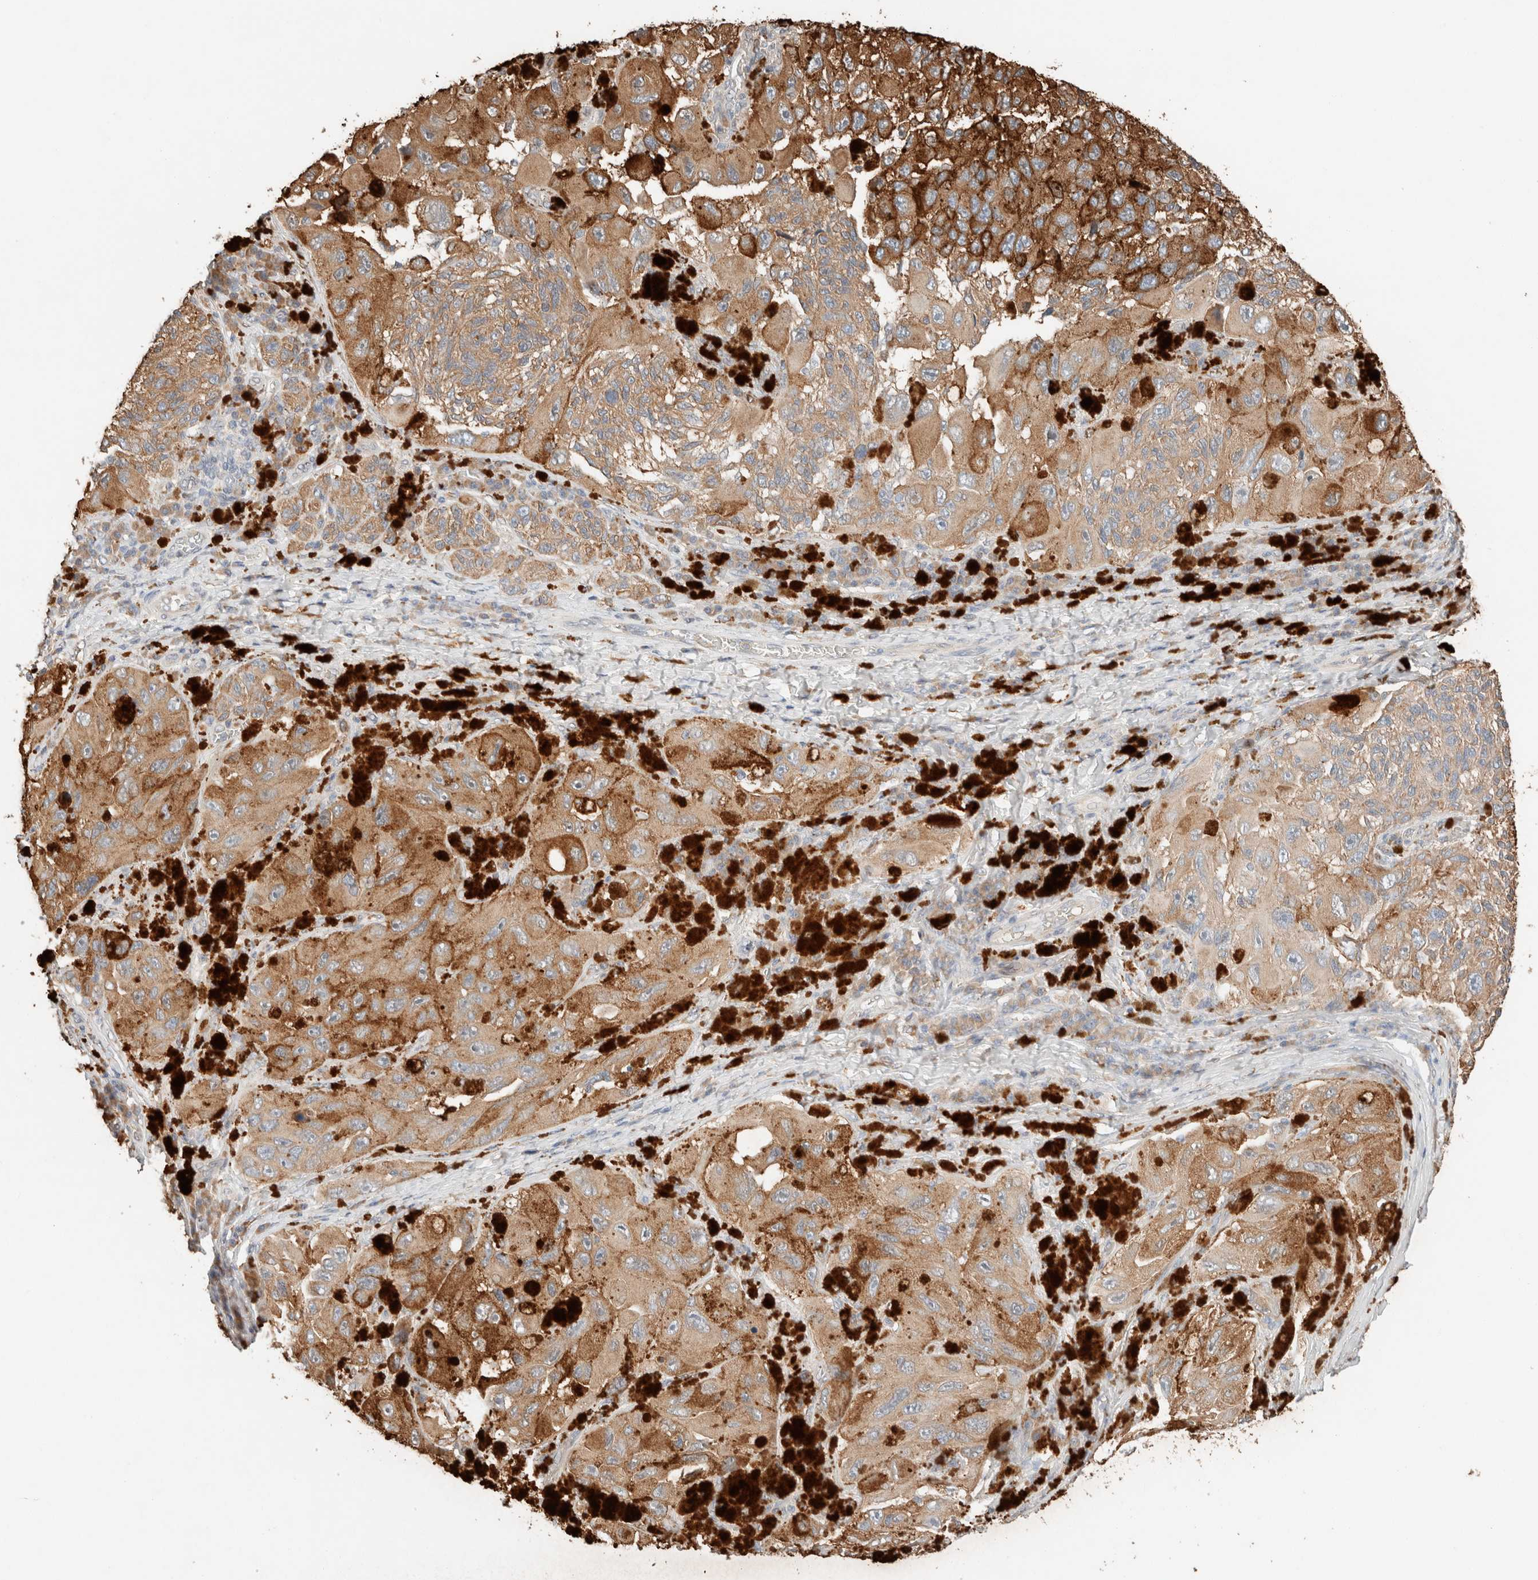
{"staining": {"intensity": "weak", "quantity": ">75%", "location": "cytoplasmic/membranous"}, "tissue": "melanoma", "cell_type": "Tumor cells", "image_type": "cancer", "snomed": [{"axis": "morphology", "description": "Malignant melanoma, NOS"}, {"axis": "topography", "description": "Skin"}], "caption": "The histopathology image exhibits staining of malignant melanoma, revealing weak cytoplasmic/membranous protein staining (brown color) within tumor cells.", "gene": "TUBD1", "patient": {"sex": "female", "age": 73}}